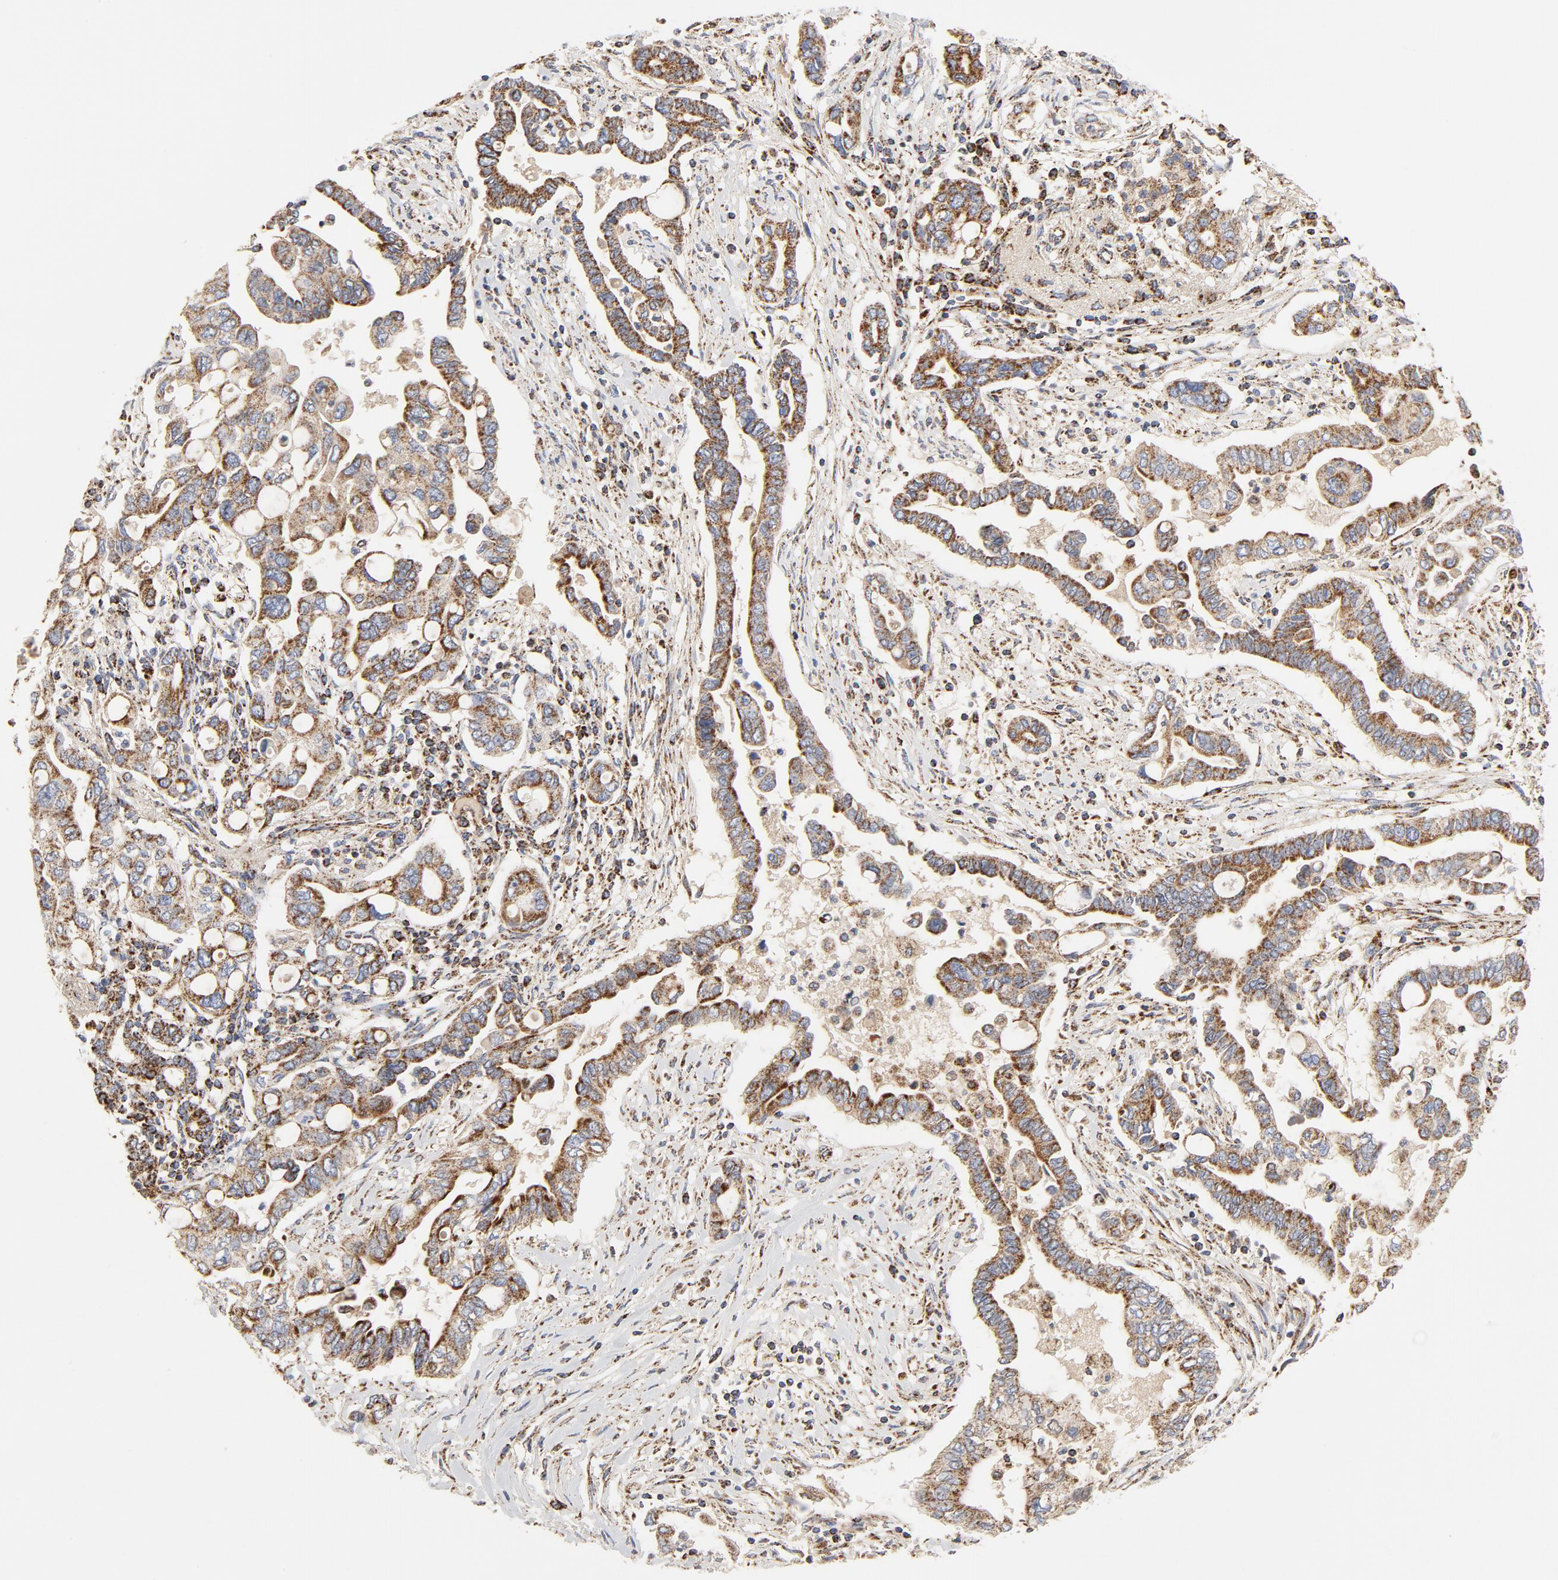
{"staining": {"intensity": "moderate", "quantity": ">75%", "location": "cytoplasmic/membranous"}, "tissue": "pancreatic cancer", "cell_type": "Tumor cells", "image_type": "cancer", "snomed": [{"axis": "morphology", "description": "Adenocarcinoma, NOS"}, {"axis": "topography", "description": "Pancreas"}], "caption": "A brown stain highlights moderate cytoplasmic/membranous expression of a protein in human pancreatic cancer (adenocarcinoma) tumor cells.", "gene": "PCNX4", "patient": {"sex": "female", "age": 57}}